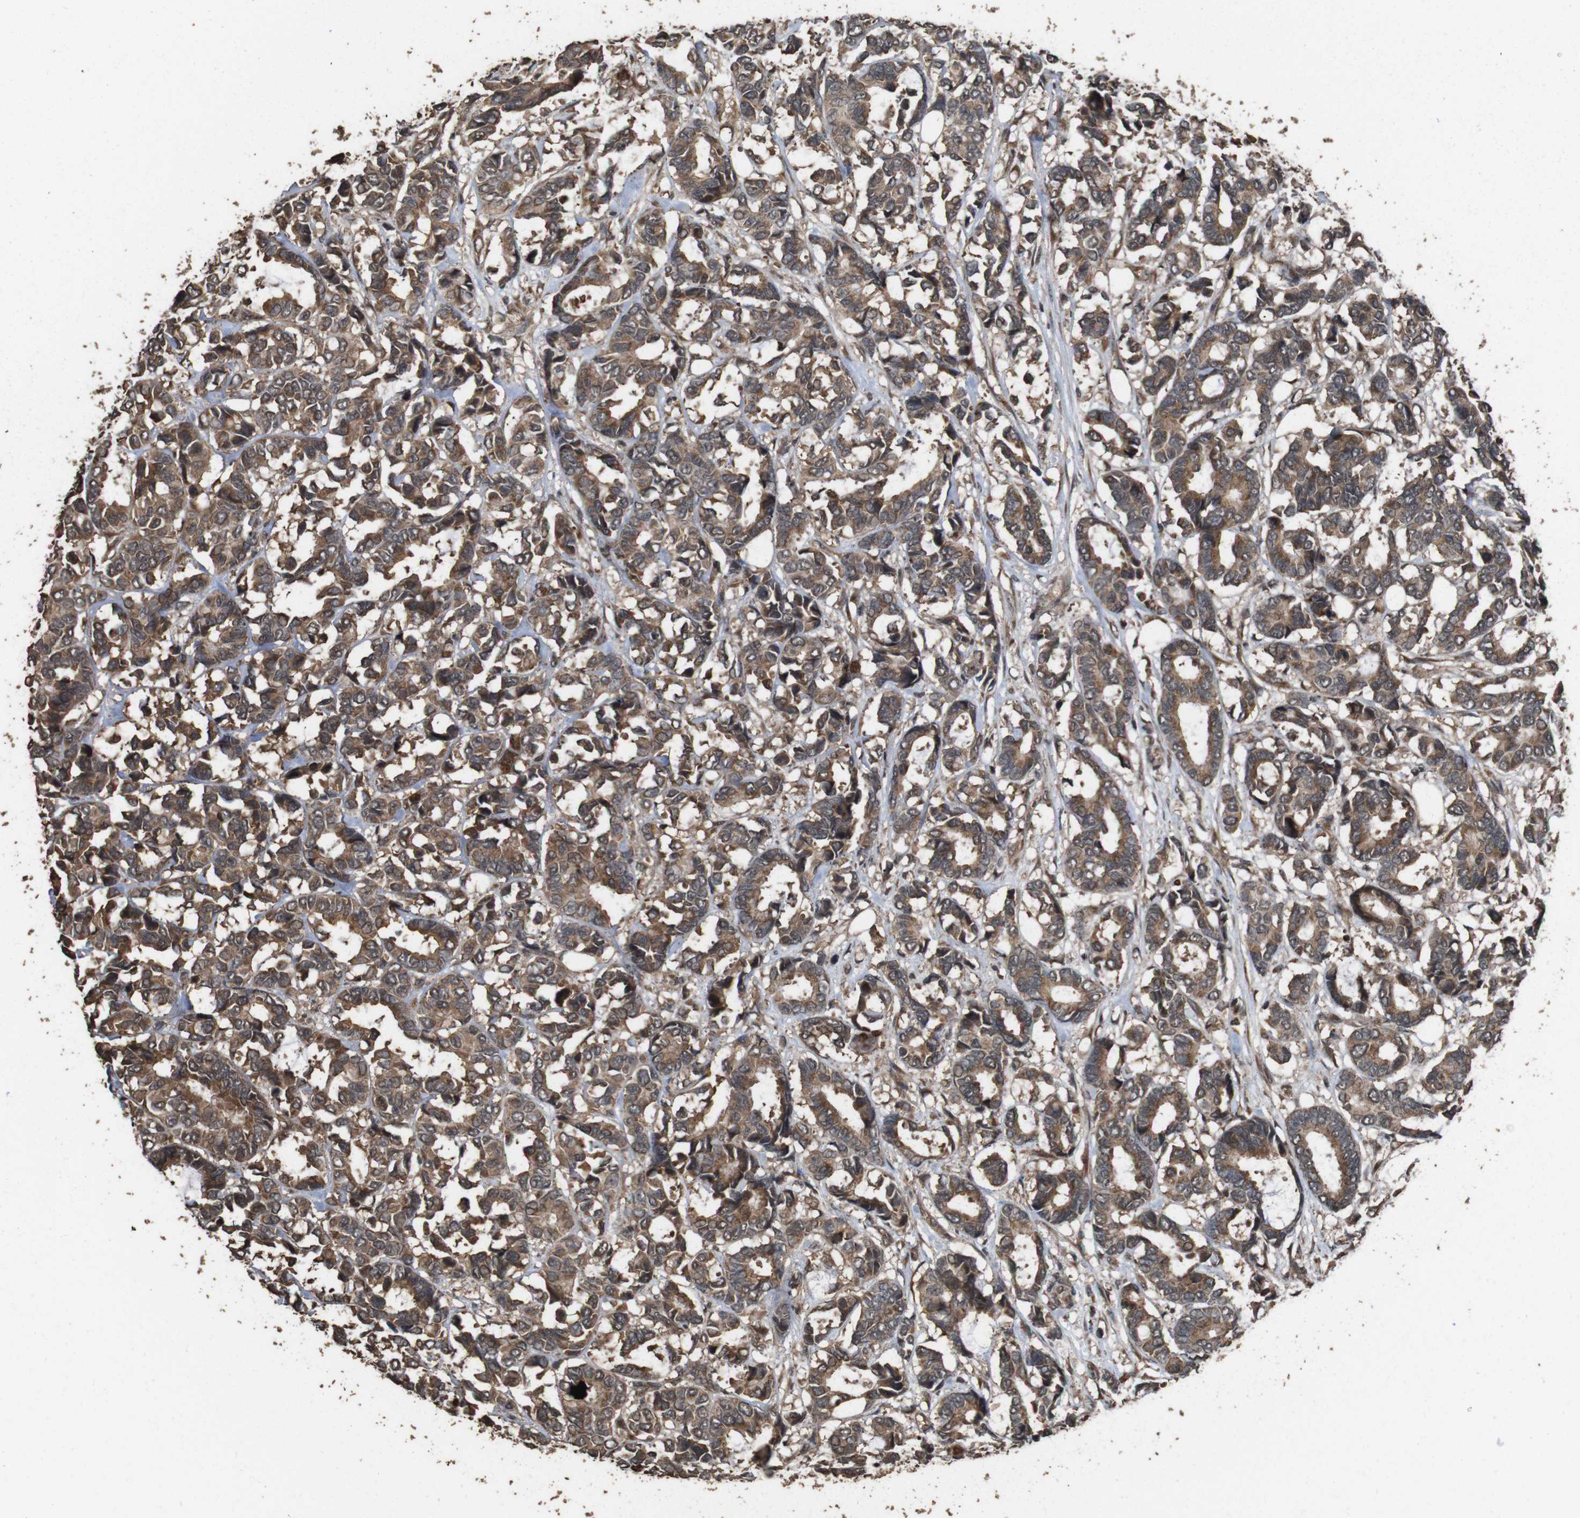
{"staining": {"intensity": "moderate", "quantity": ">75%", "location": "cytoplasmic/membranous"}, "tissue": "breast cancer", "cell_type": "Tumor cells", "image_type": "cancer", "snomed": [{"axis": "morphology", "description": "Duct carcinoma"}, {"axis": "topography", "description": "Breast"}], "caption": "Breast cancer (intraductal carcinoma) stained with DAB immunohistochemistry (IHC) exhibits medium levels of moderate cytoplasmic/membranous staining in about >75% of tumor cells.", "gene": "RRAS2", "patient": {"sex": "female", "age": 87}}